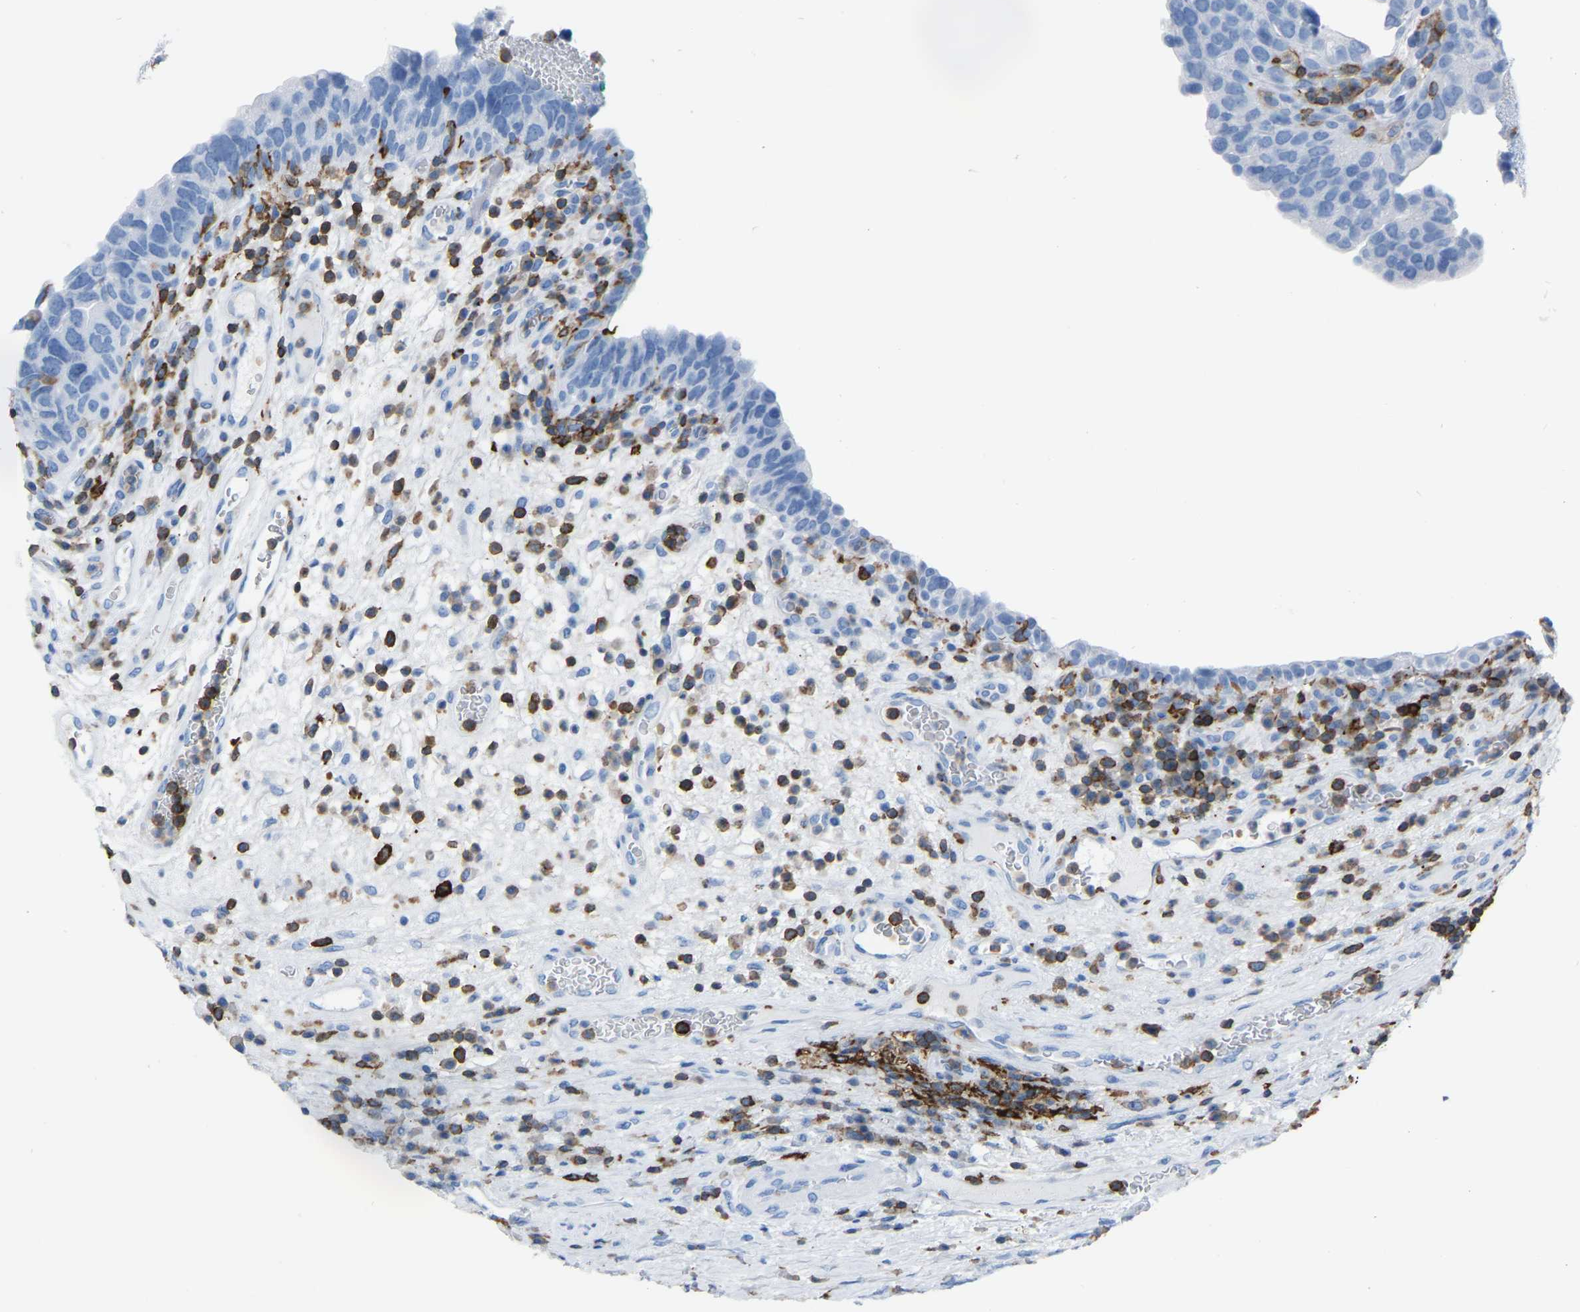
{"staining": {"intensity": "negative", "quantity": "none", "location": "none"}, "tissue": "urothelial cancer", "cell_type": "Tumor cells", "image_type": "cancer", "snomed": [{"axis": "morphology", "description": "Urothelial carcinoma, High grade"}, {"axis": "topography", "description": "Urinary bladder"}], "caption": "Immunohistochemistry (IHC) histopathology image of urothelial cancer stained for a protein (brown), which shows no staining in tumor cells.", "gene": "LSP1", "patient": {"sex": "female", "age": 82}}